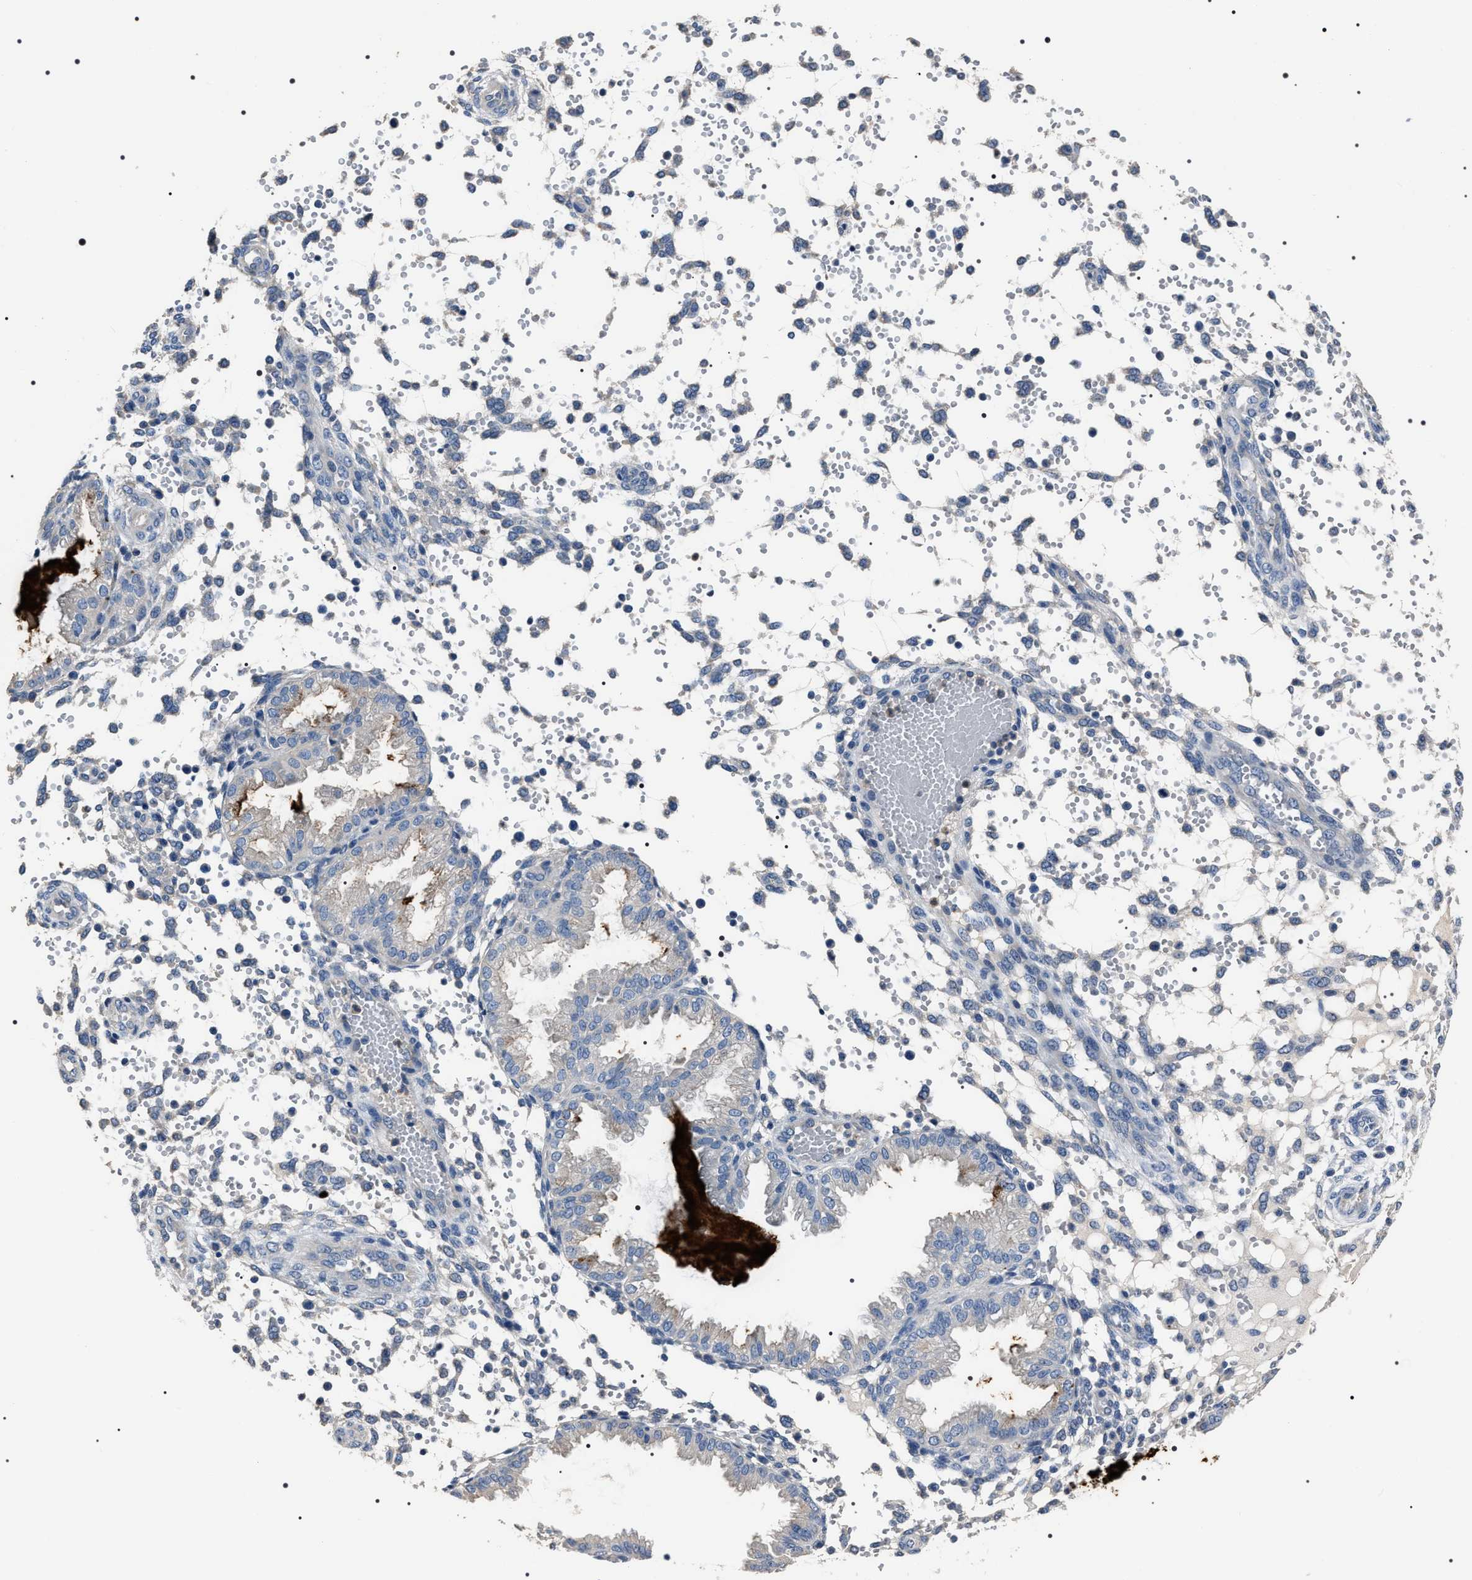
{"staining": {"intensity": "negative", "quantity": "none", "location": "none"}, "tissue": "endometrium", "cell_type": "Cells in endometrial stroma", "image_type": "normal", "snomed": [{"axis": "morphology", "description": "Normal tissue, NOS"}, {"axis": "topography", "description": "Endometrium"}], "caption": "Immunohistochemistry (IHC) histopathology image of unremarkable endometrium stained for a protein (brown), which shows no staining in cells in endometrial stroma. (Immunohistochemistry, brightfield microscopy, high magnification).", "gene": "TRIM54", "patient": {"sex": "female", "age": 33}}